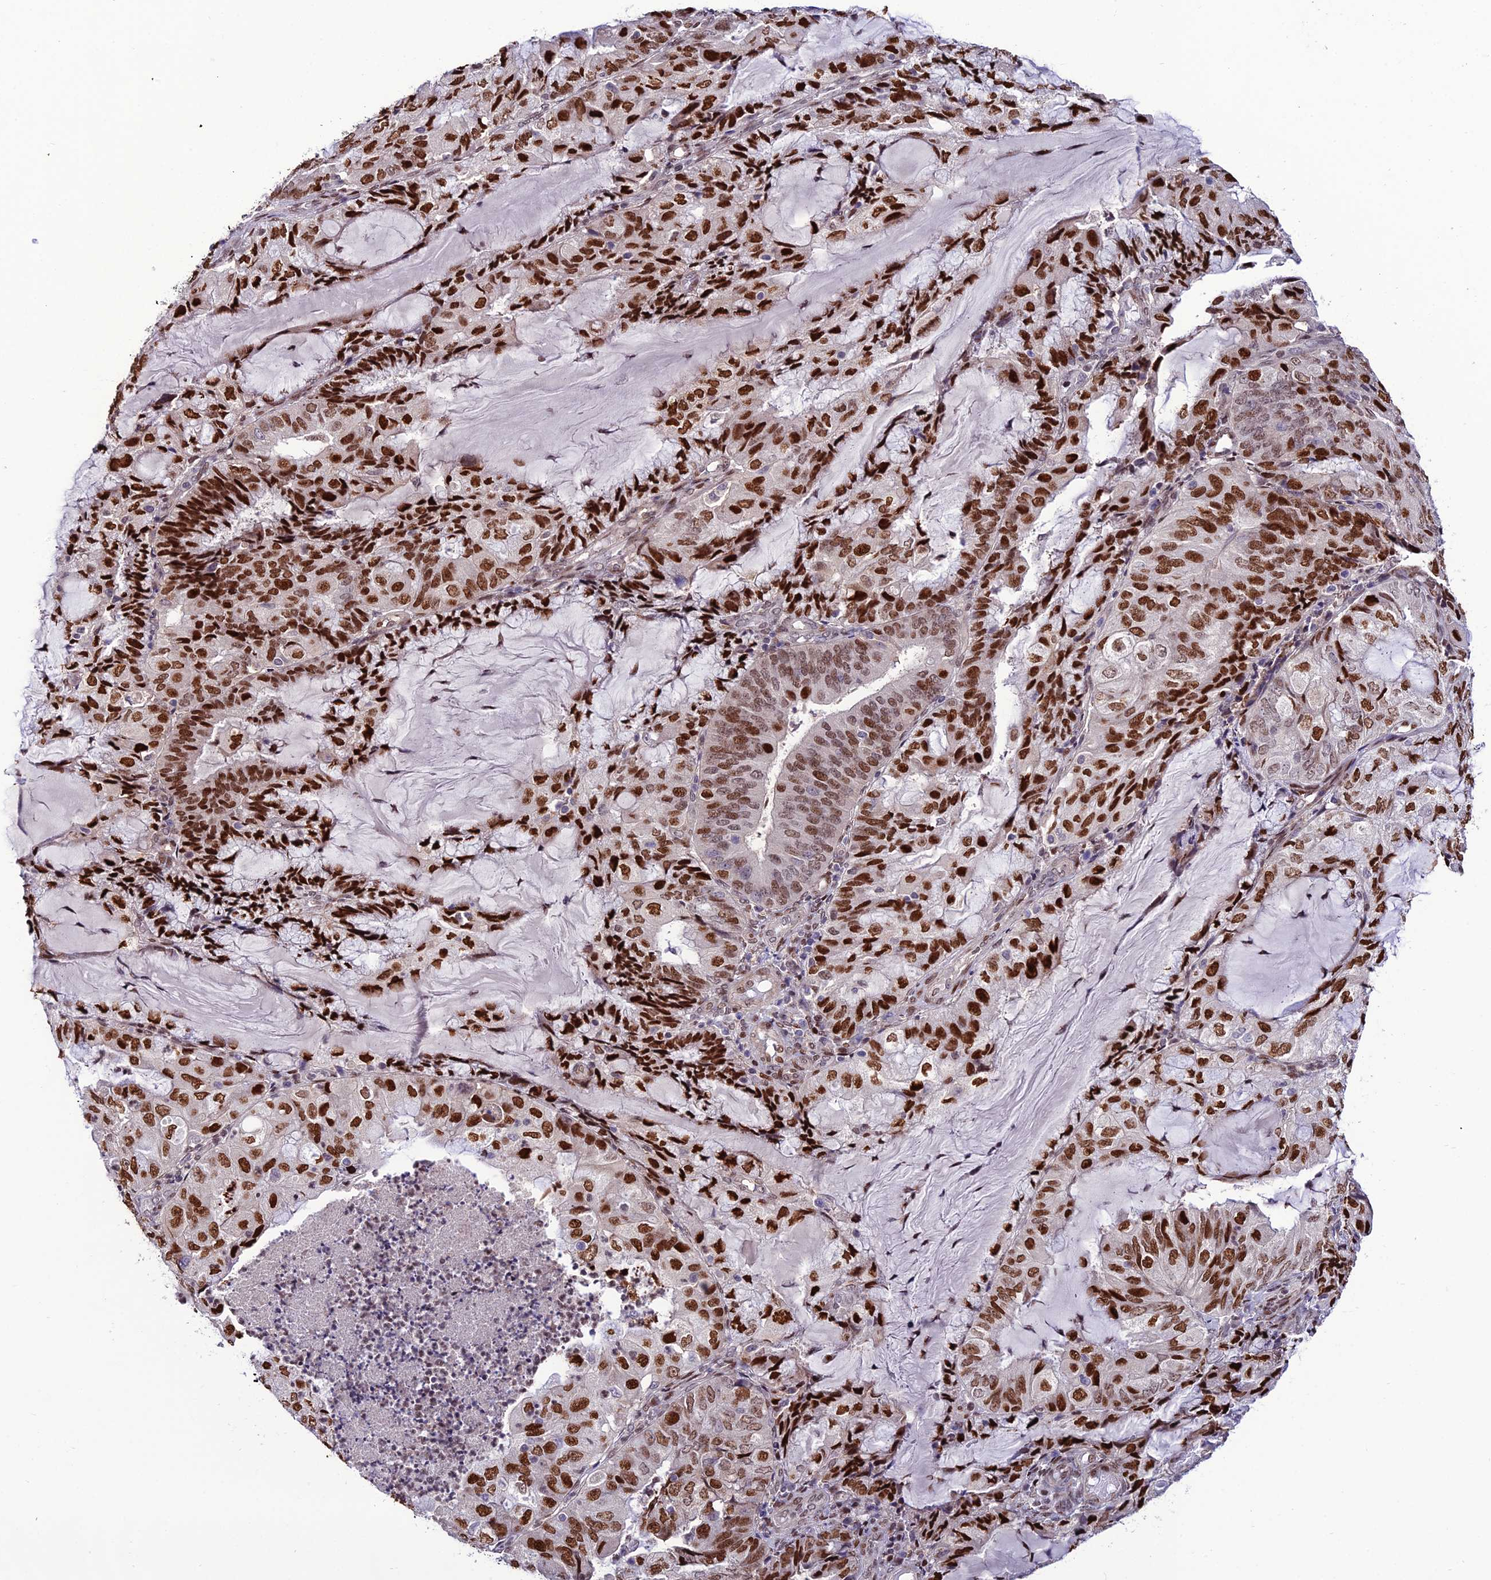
{"staining": {"intensity": "strong", "quantity": ">75%", "location": "nuclear"}, "tissue": "endometrial cancer", "cell_type": "Tumor cells", "image_type": "cancer", "snomed": [{"axis": "morphology", "description": "Adenocarcinoma, NOS"}, {"axis": "topography", "description": "Endometrium"}], "caption": "The photomicrograph shows a brown stain indicating the presence of a protein in the nuclear of tumor cells in adenocarcinoma (endometrial). (DAB (3,3'-diaminobenzidine) IHC with brightfield microscopy, high magnification).", "gene": "ZNF707", "patient": {"sex": "female", "age": 81}}